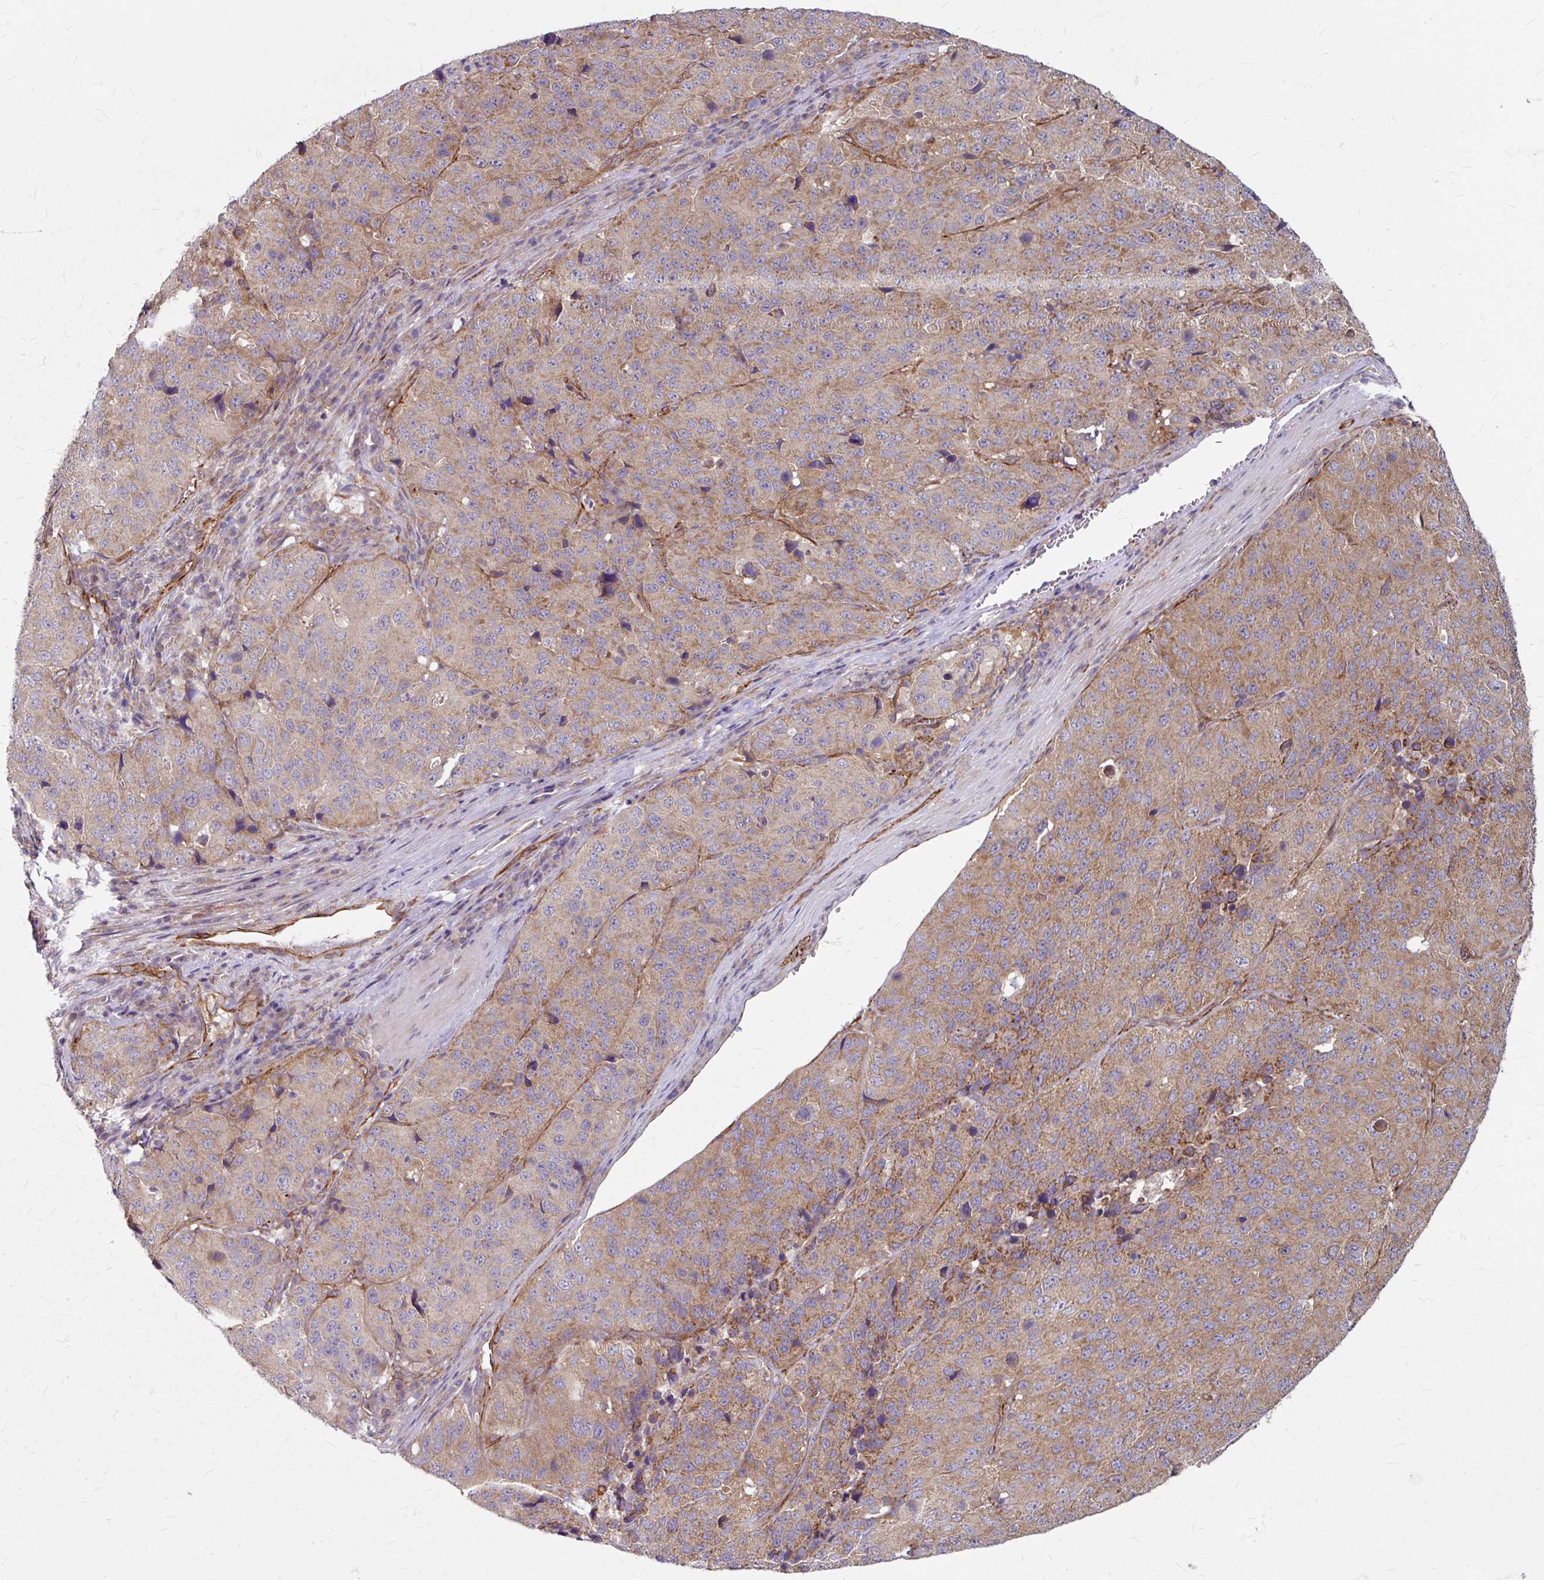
{"staining": {"intensity": "weak", "quantity": ">75%", "location": "cytoplasmic/membranous"}, "tissue": "stomach cancer", "cell_type": "Tumor cells", "image_type": "cancer", "snomed": [{"axis": "morphology", "description": "Adenocarcinoma, NOS"}, {"axis": "topography", "description": "Stomach"}], "caption": "IHC of human stomach cancer (adenocarcinoma) demonstrates low levels of weak cytoplasmic/membranous expression in approximately >75% of tumor cells.", "gene": "DAAM2", "patient": {"sex": "male", "age": 71}}